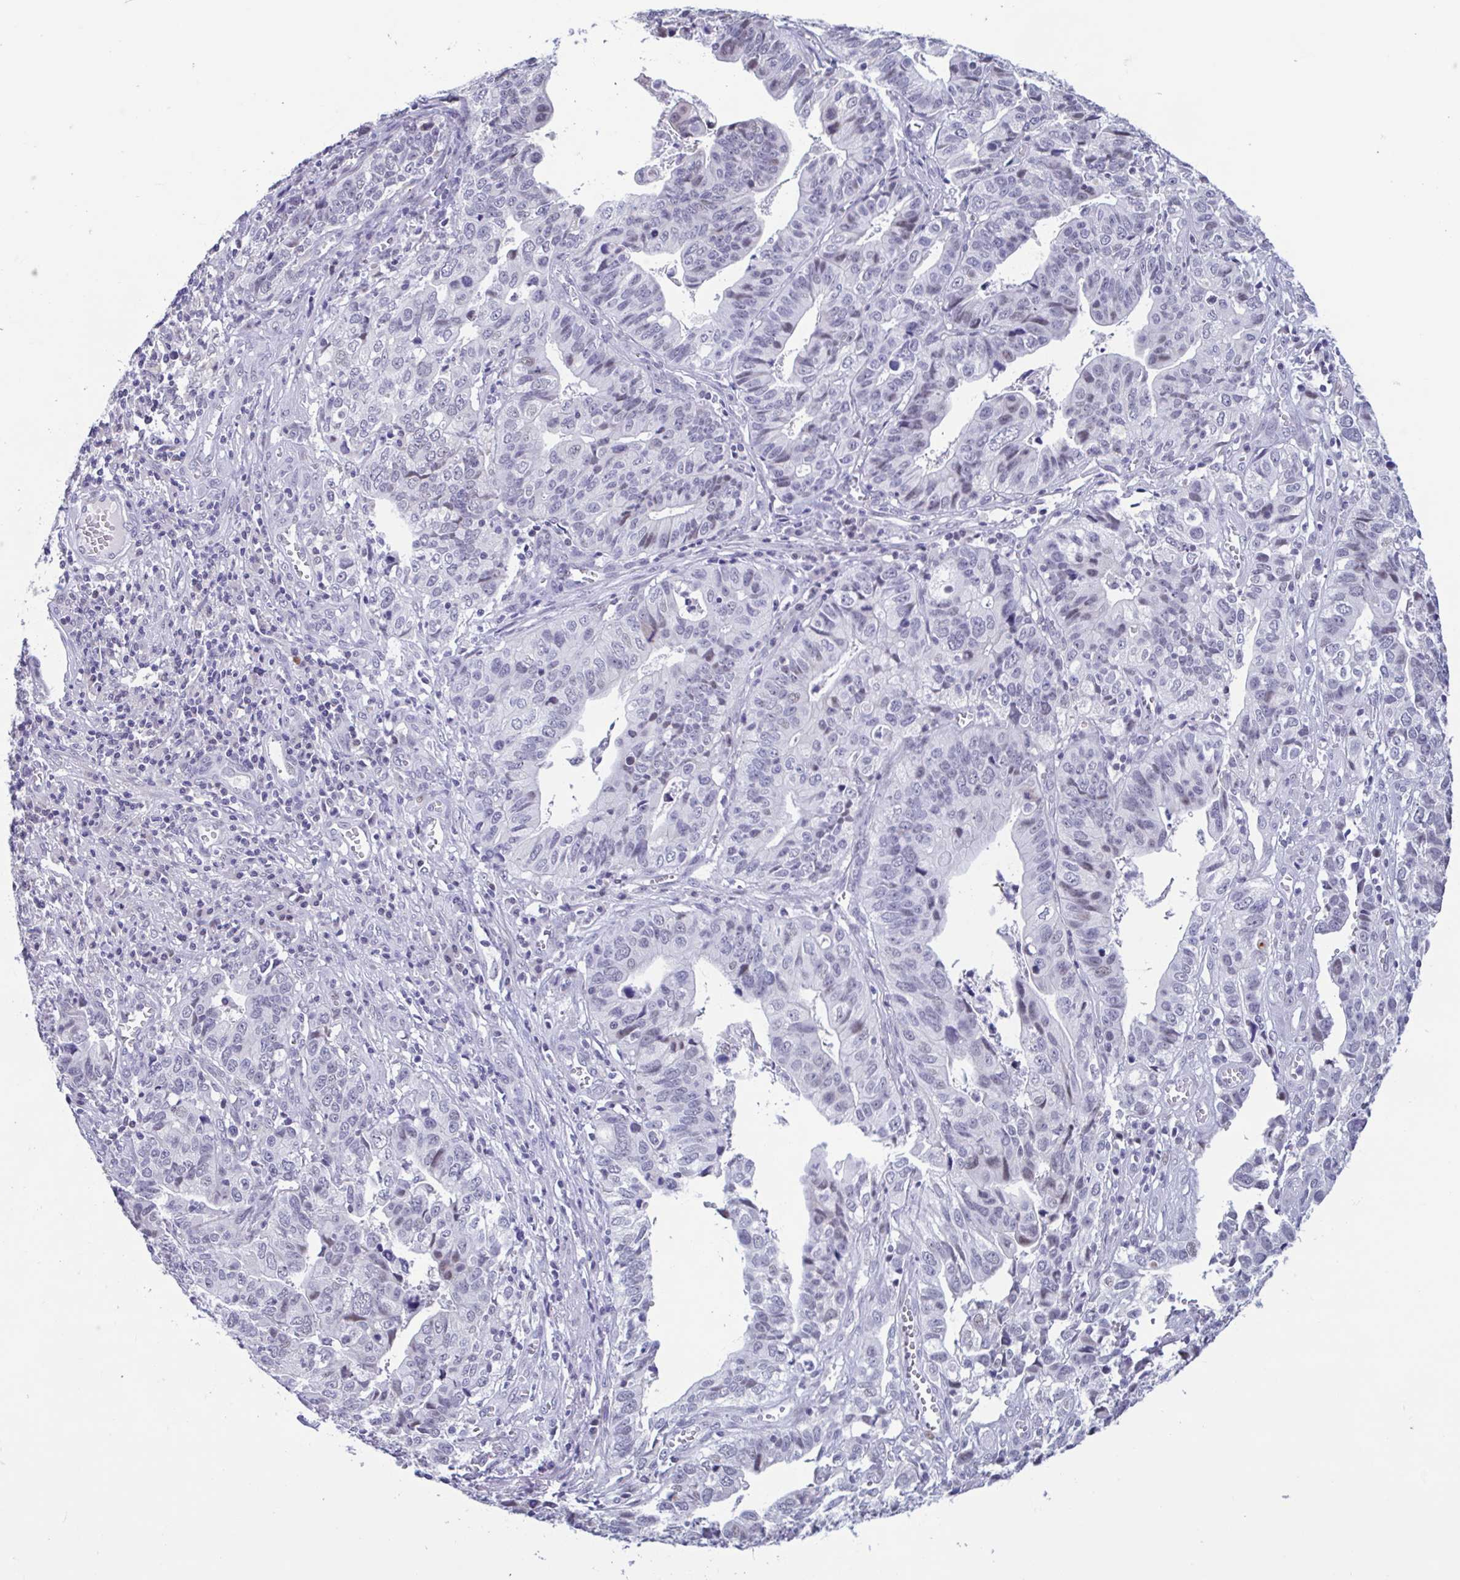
{"staining": {"intensity": "weak", "quantity": "<25%", "location": "nuclear"}, "tissue": "stomach cancer", "cell_type": "Tumor cells", "image_type": "cancer", "snomed": [{"axis": "morphology", "description": "Adenocarcinoma, NOS"}, {"axis": "topography", "description": "Stomach, upper"}], "caption": "DAB (3,3'-diaminobenzidine) immunohistochemical staining of human stomach cancer (adenocarcinoma) exhibits no significant expression in tumor cells.", "gene": "PERM1", "patient": {"sex": "female", "age": 67}}